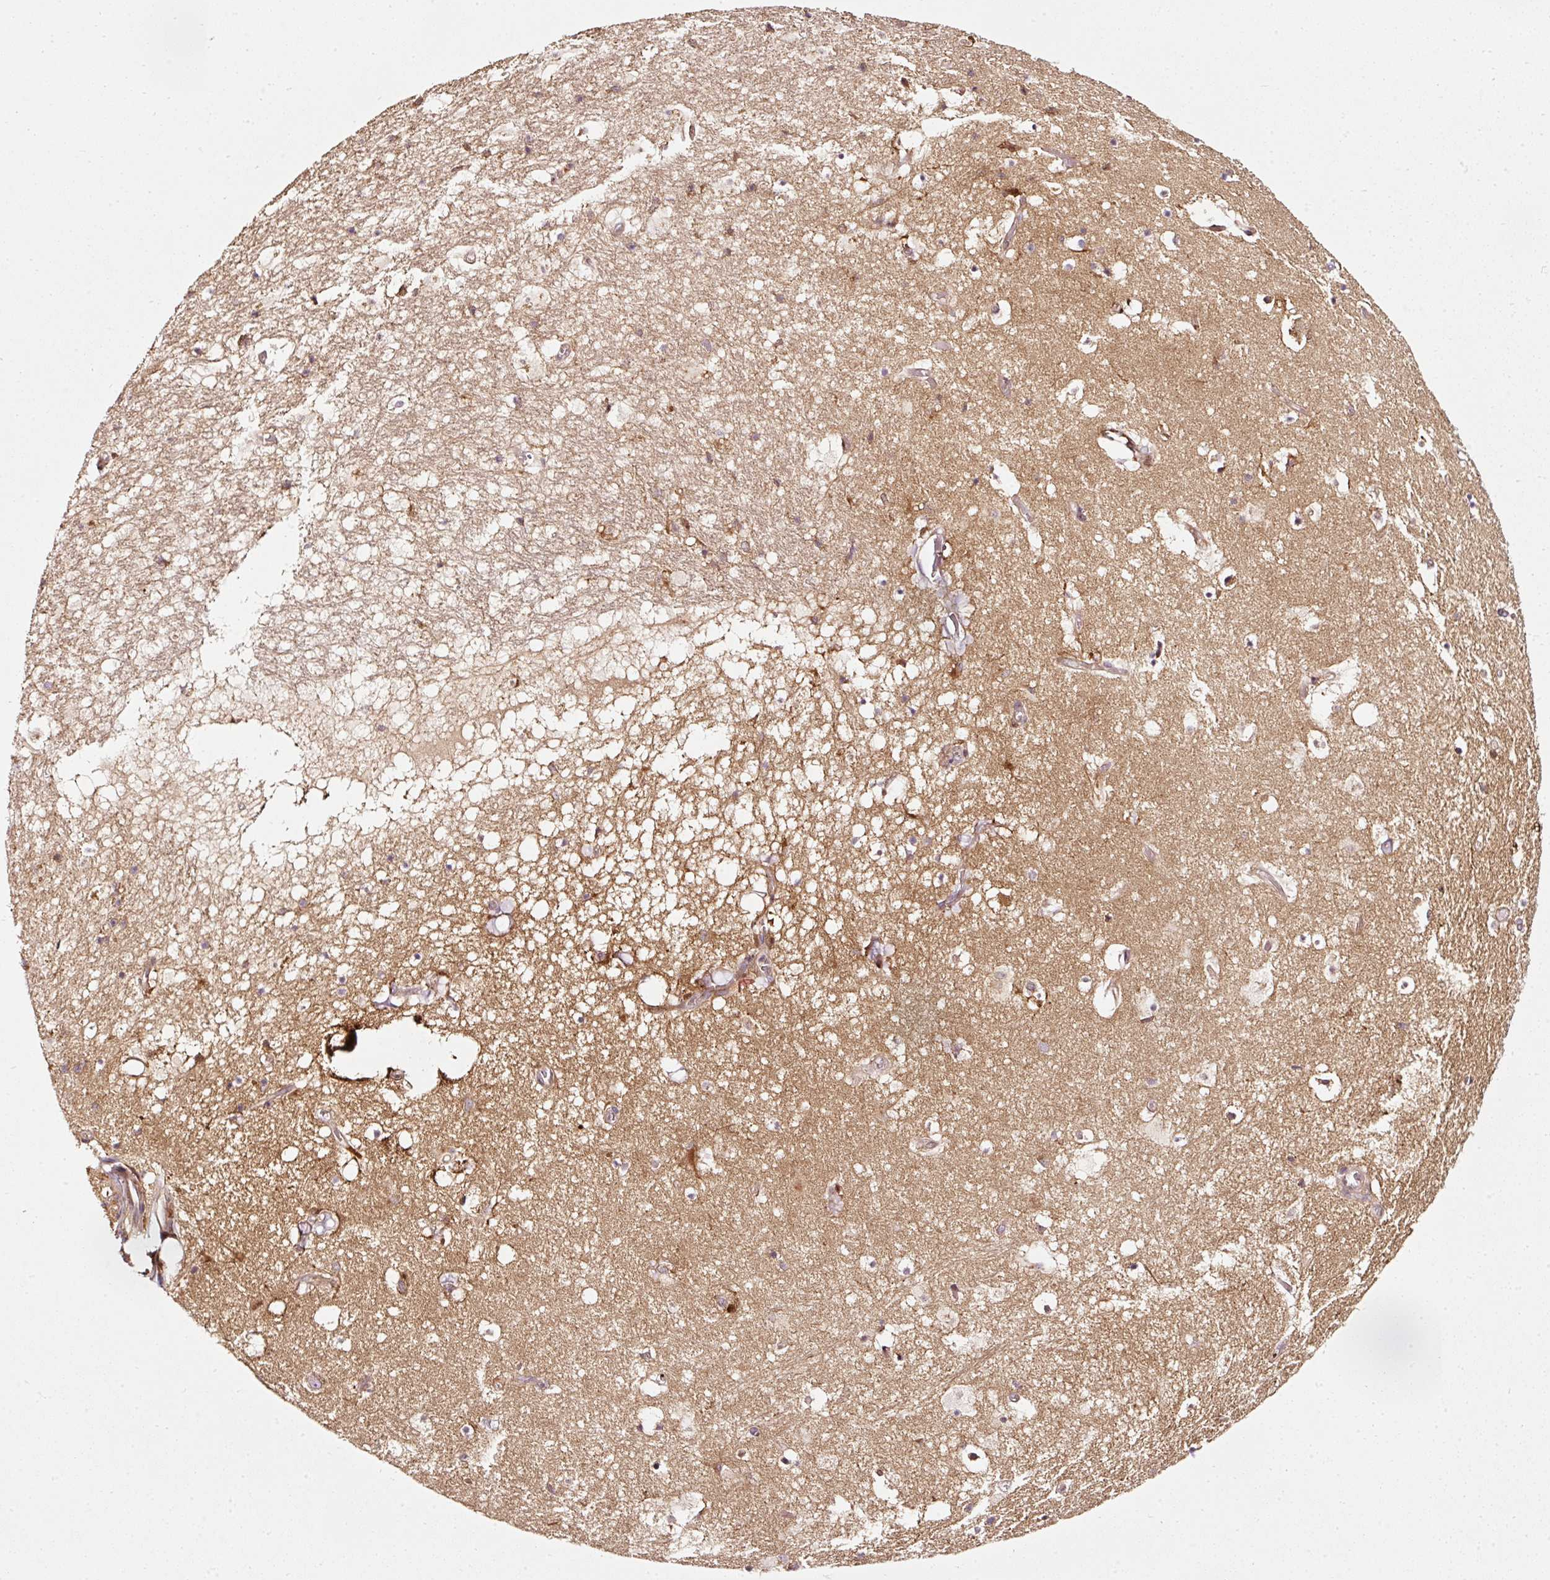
{"staining": {"intensity": "negative", "quantity": "none", "location": "none"}, "tissue": "hippocampus", "cell_type": "Glial cells", "image_type": "normal", "snomed": [{"axis": "morphology", "description": "Normal tissue, NOS"}, {"axis": "topography", "description": "Hippocampus"}], "caption": "Micrograph shows no protein expression in glial cells of normal hippocampus. (DAB IHC, high magnification).", "gene": "NAPA", "patient": {"sex": "female", "age": 52}}